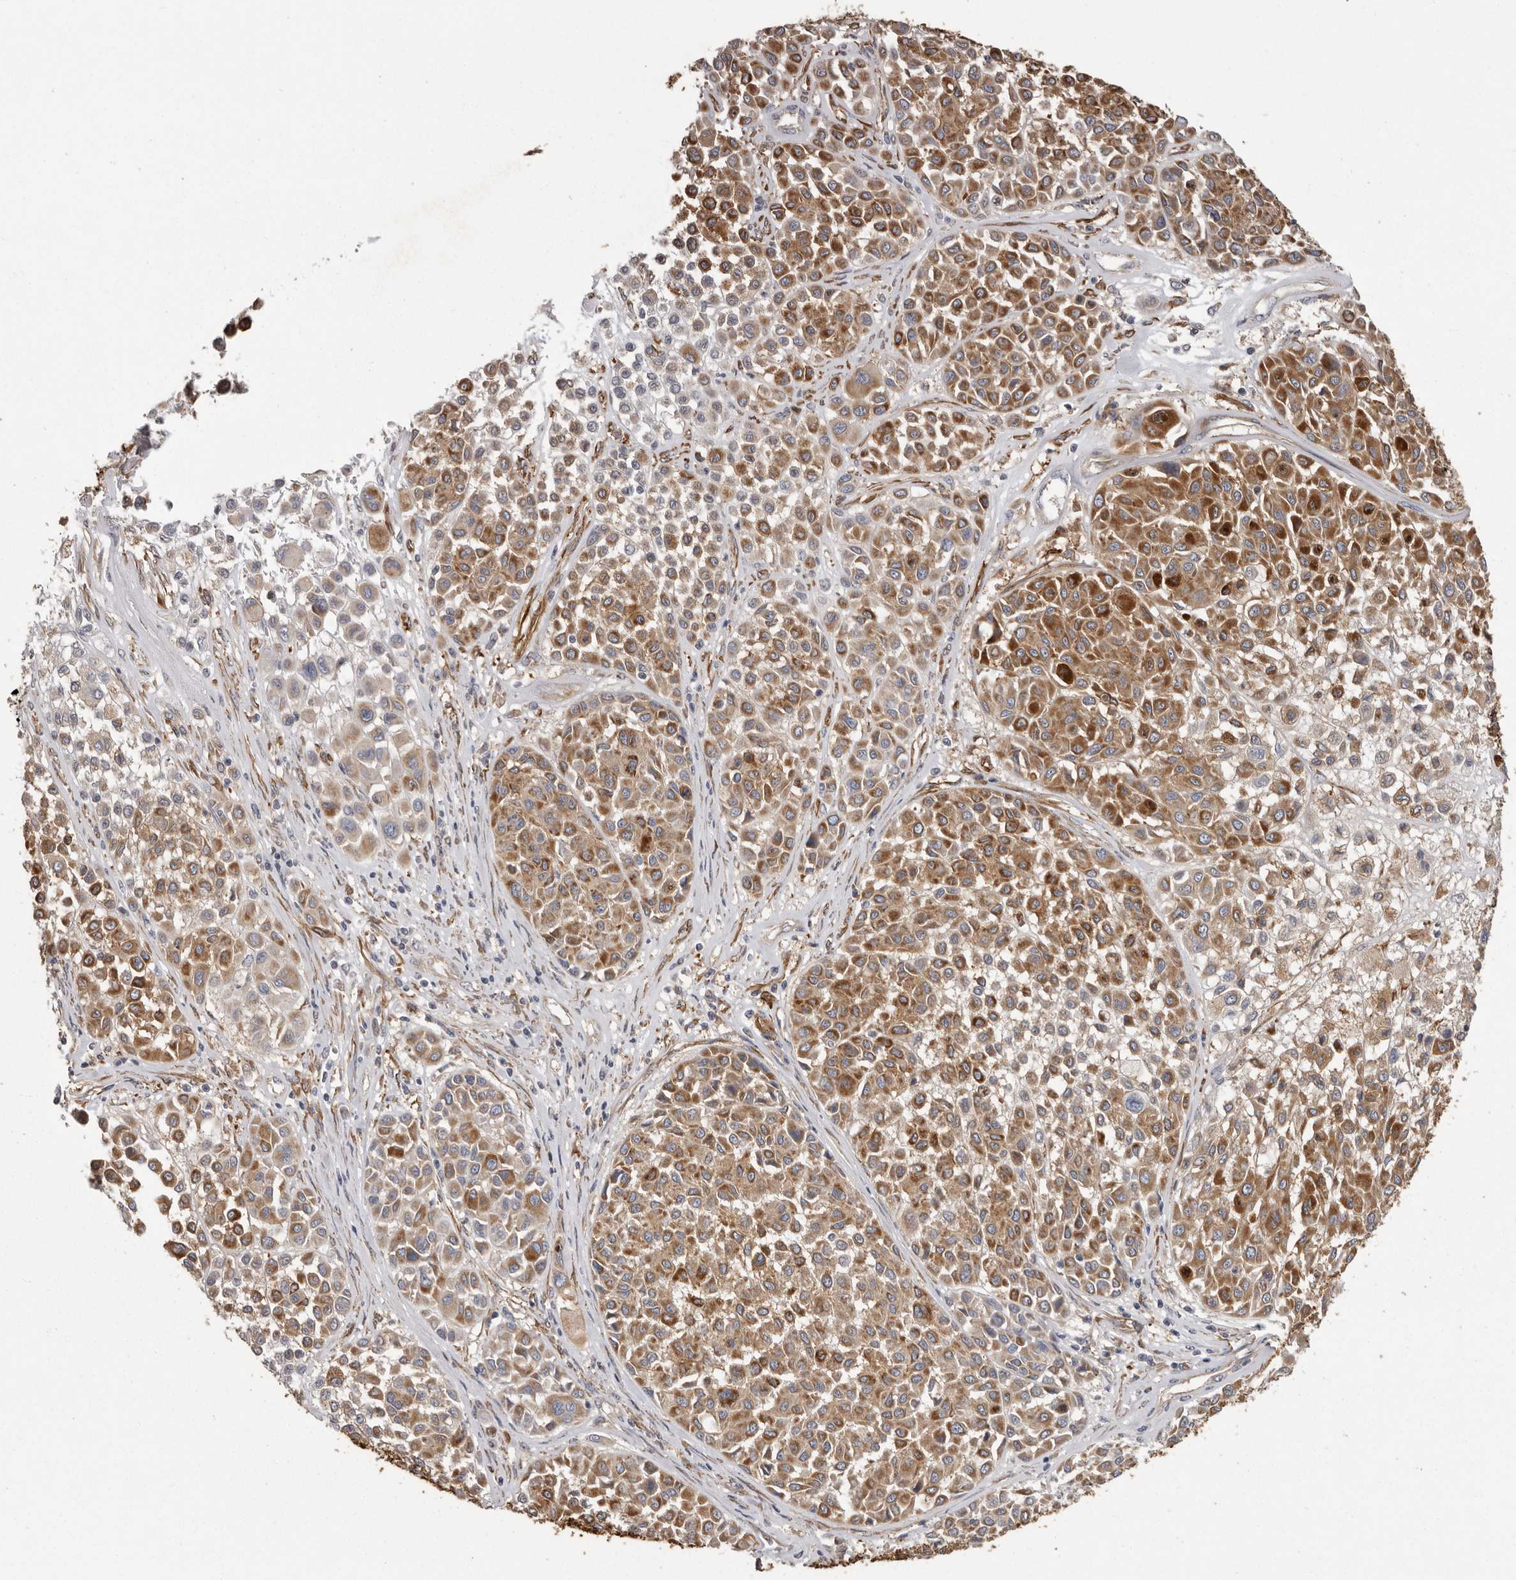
{"staining": {"intensity": "moderate", "quantity": ">75%", "location": "cytoplasmic/membranous"}, "tissue": "melanoma", "cell_type": "Tumor cells", "image_type": "cancer", "snomed": [{"axis": "morphology", "description": "Malignant melanoma, Metastatic site"}, {"axis": "topography", "description": "Soft tissue"}], "caption": "Immunohistochemistry image of malignant melanoma (metastatic site) stained for a protein (brown), which exhibits medium levels of moderate cytoplasmic/membranous positivity in about >75% of tumor cells.", "gene": "ENAH", "patient": {"sex": "male", "age": 41}}